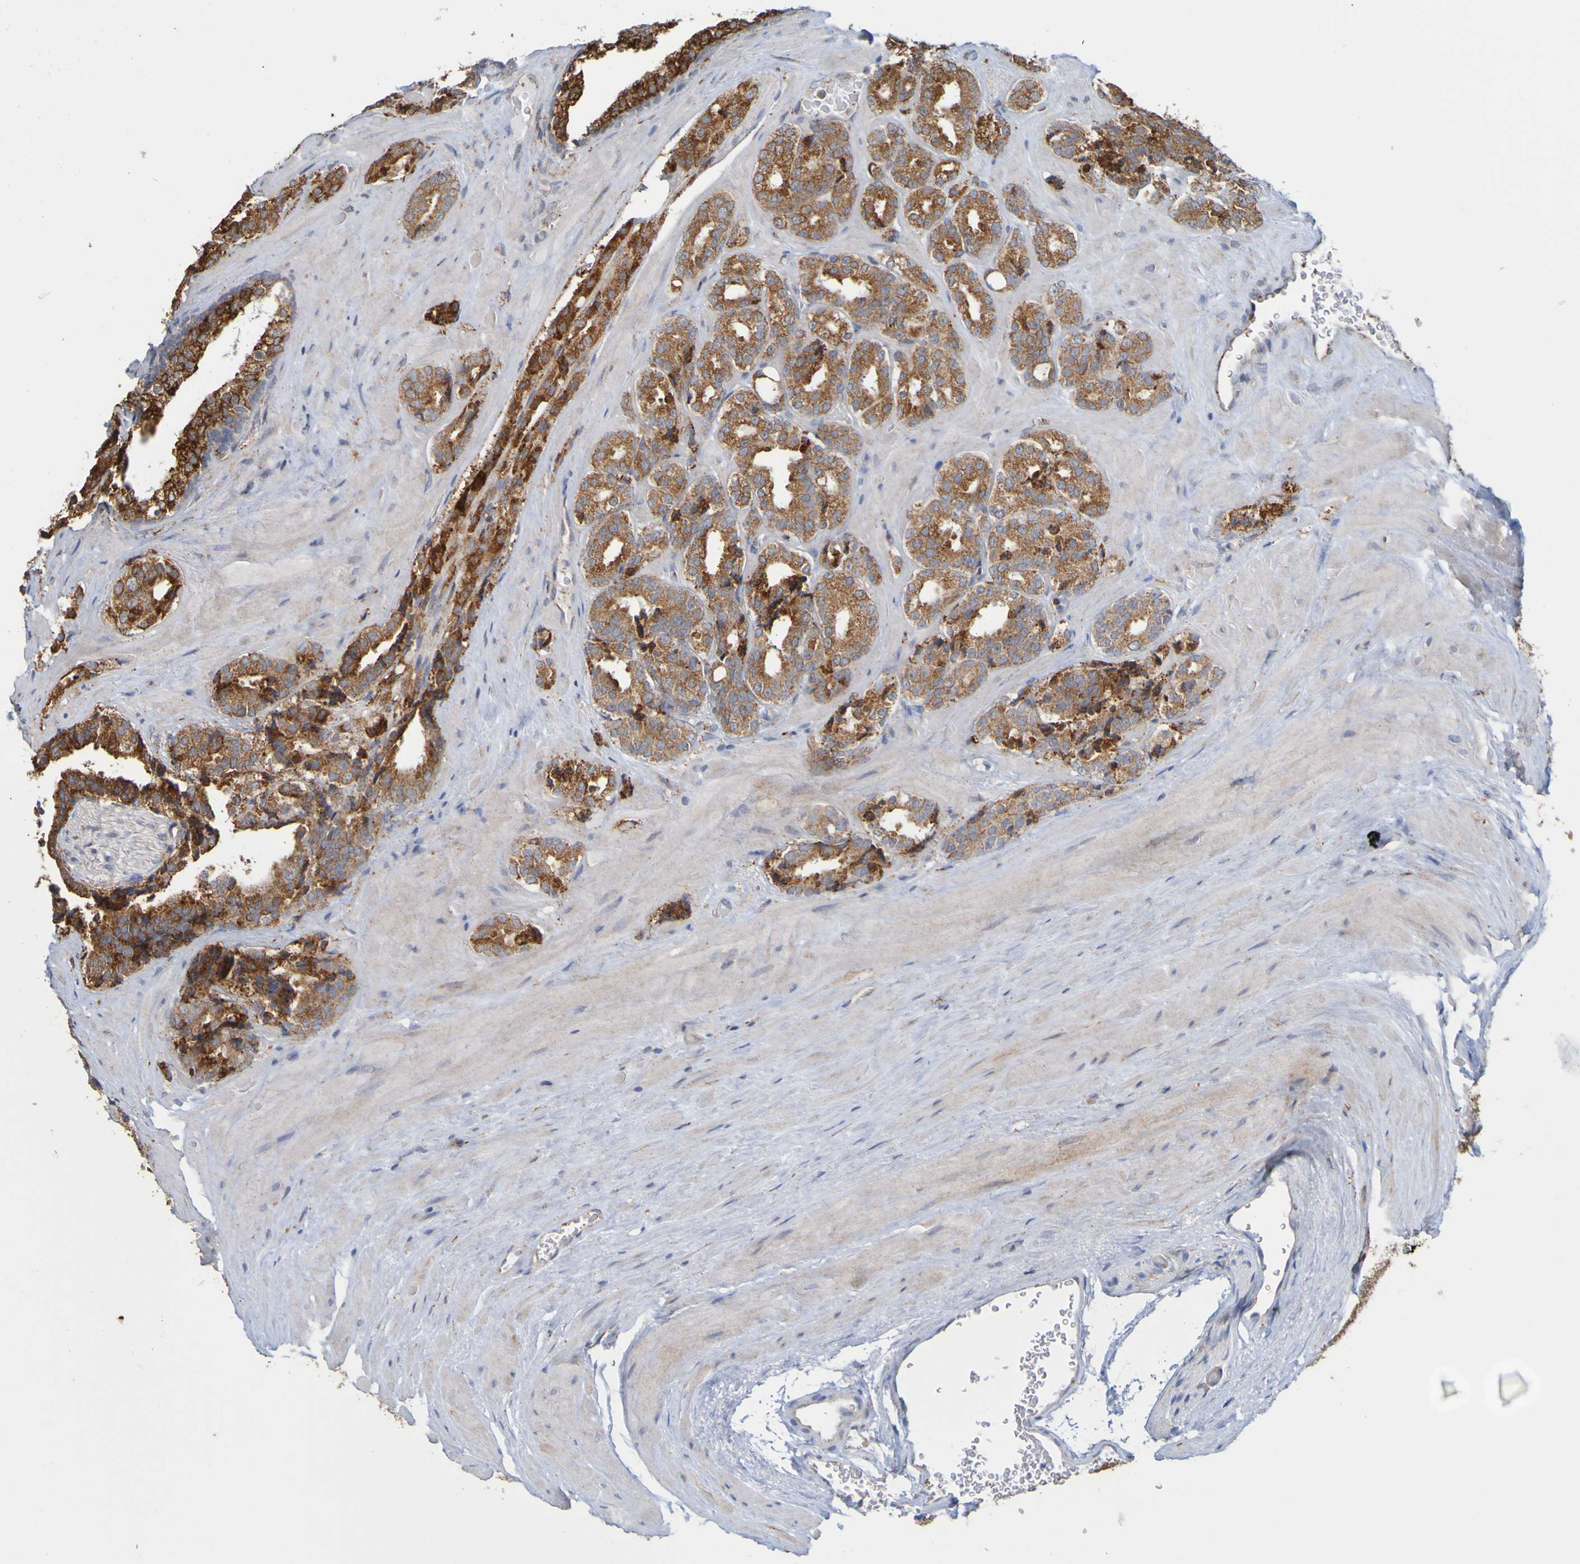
{"staining": {"intensity": "strong", "quantity": "<25%", "location": "cytoplasmic/membranous"}, "tissue": "prostate cancer", "cell_type": "Tumor cells", "image_type": "cancer", "snomed": [{"axis": "morphology", "description": "Adenocarcinoma, High grade"}, {"axis": "topography", "description": "Prostate"}], "caption": "Immunohistochemical staining of human prostate adenocarcinoma (high-grade) reveals strong cytoplasmic/membranous protein expression in about <25% of tumor cells.", "gene": "PDIA3", "patient": {"sex": "male", "age": 60}}